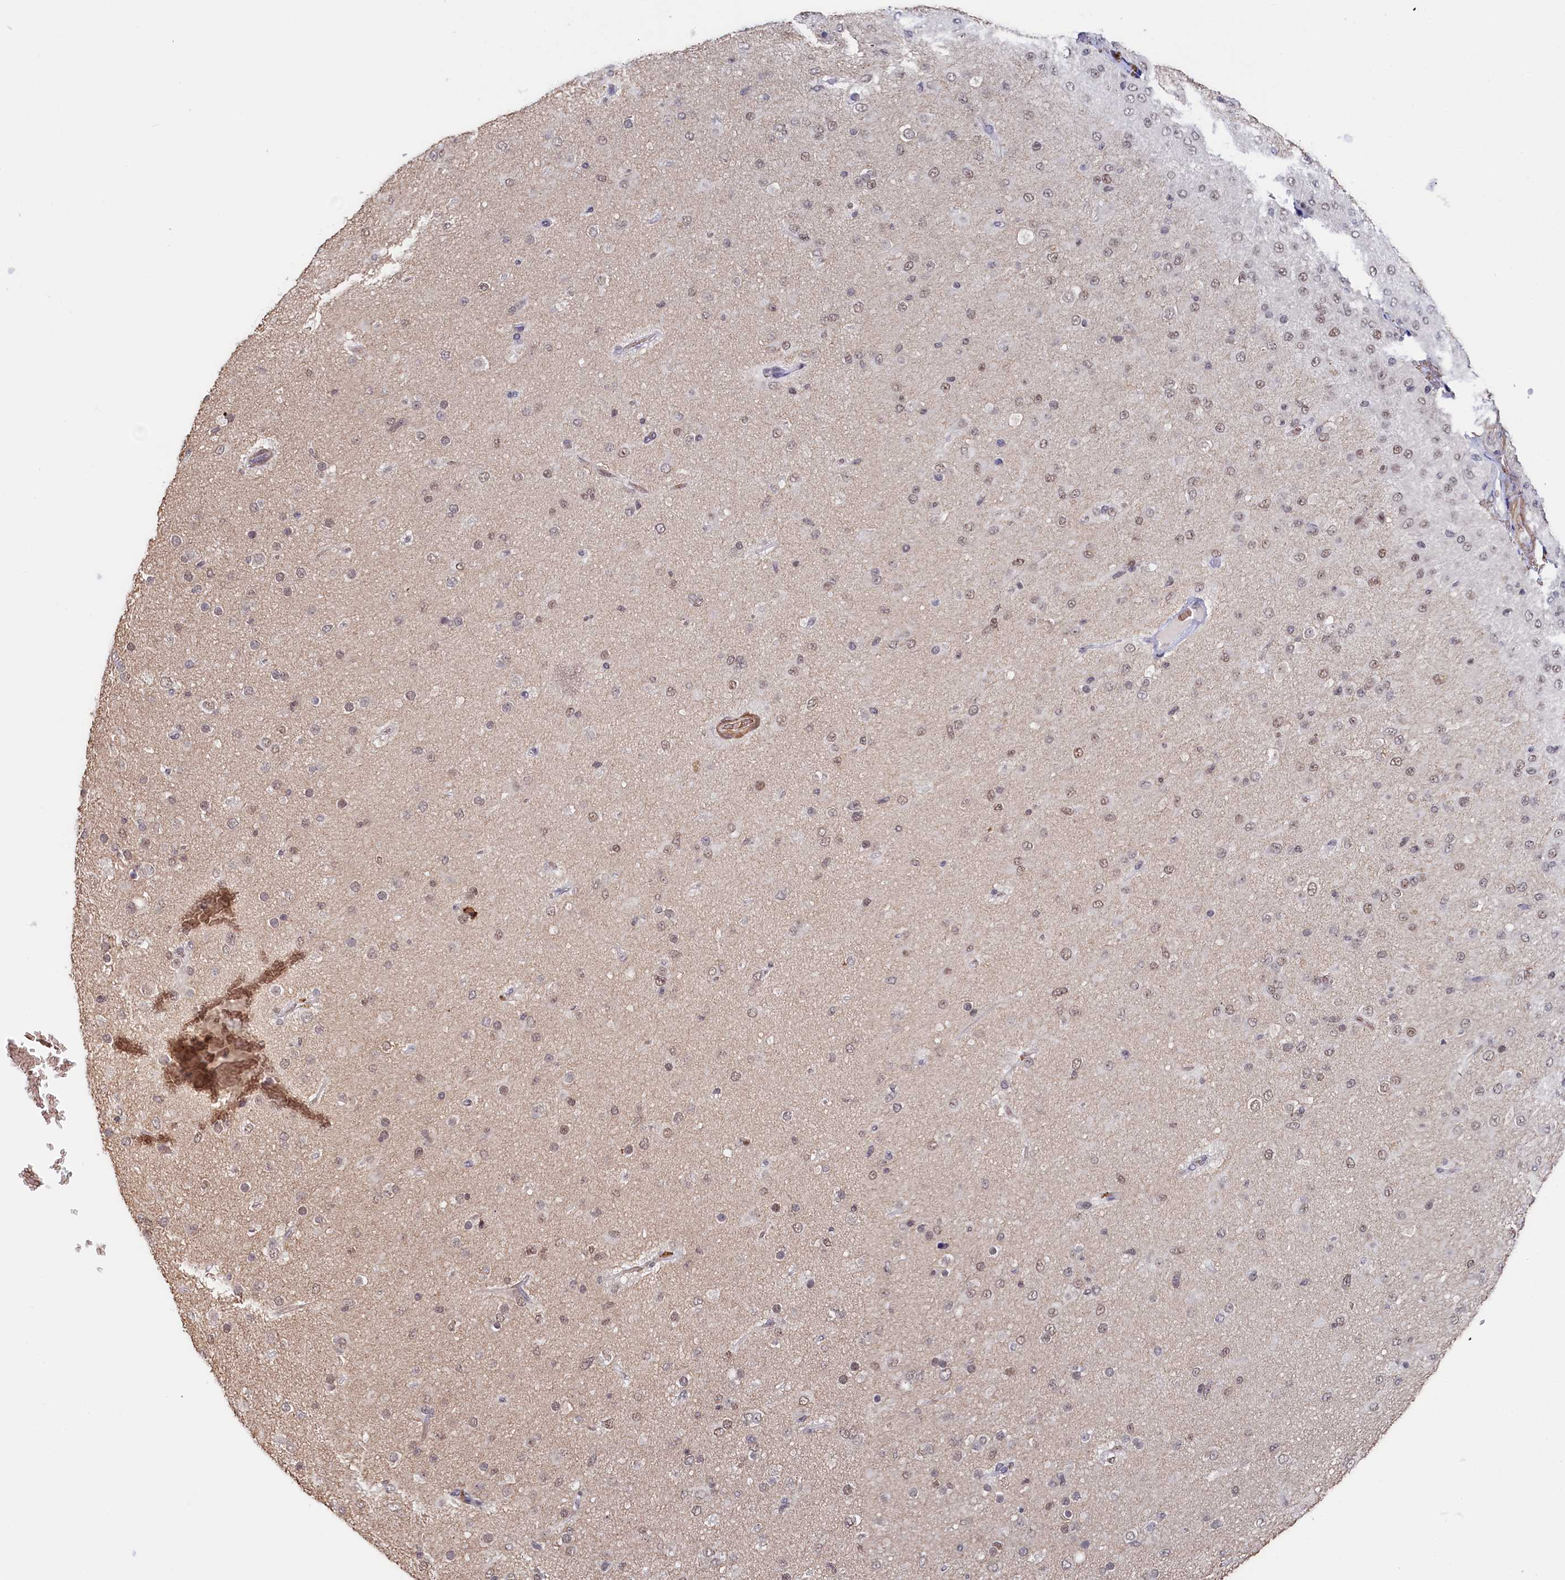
{"staining": {"intensity": "moderate", "quantity": "25%-75%", "location": "nuclear"}, "tissue": "glioma", "cell_type": "Tumor cells", "image_type": "cancer", "snomed": [{"axis": "morphology", "description": "Glioma, malignant, Low grade"}, {"axis": "topography", "description": "Brain"}], "caption": "An immunohistochemistry micrograph of neoplastic tissue is shown. Protein staining in brown highlights moderate nuclear positivity in low-grade glioma (malignant) within tumor cells. (IHC, brightfield microscopy, high magnification).", "gene": "TIGD4", "patient": {"sex": "male", "age": 65}}